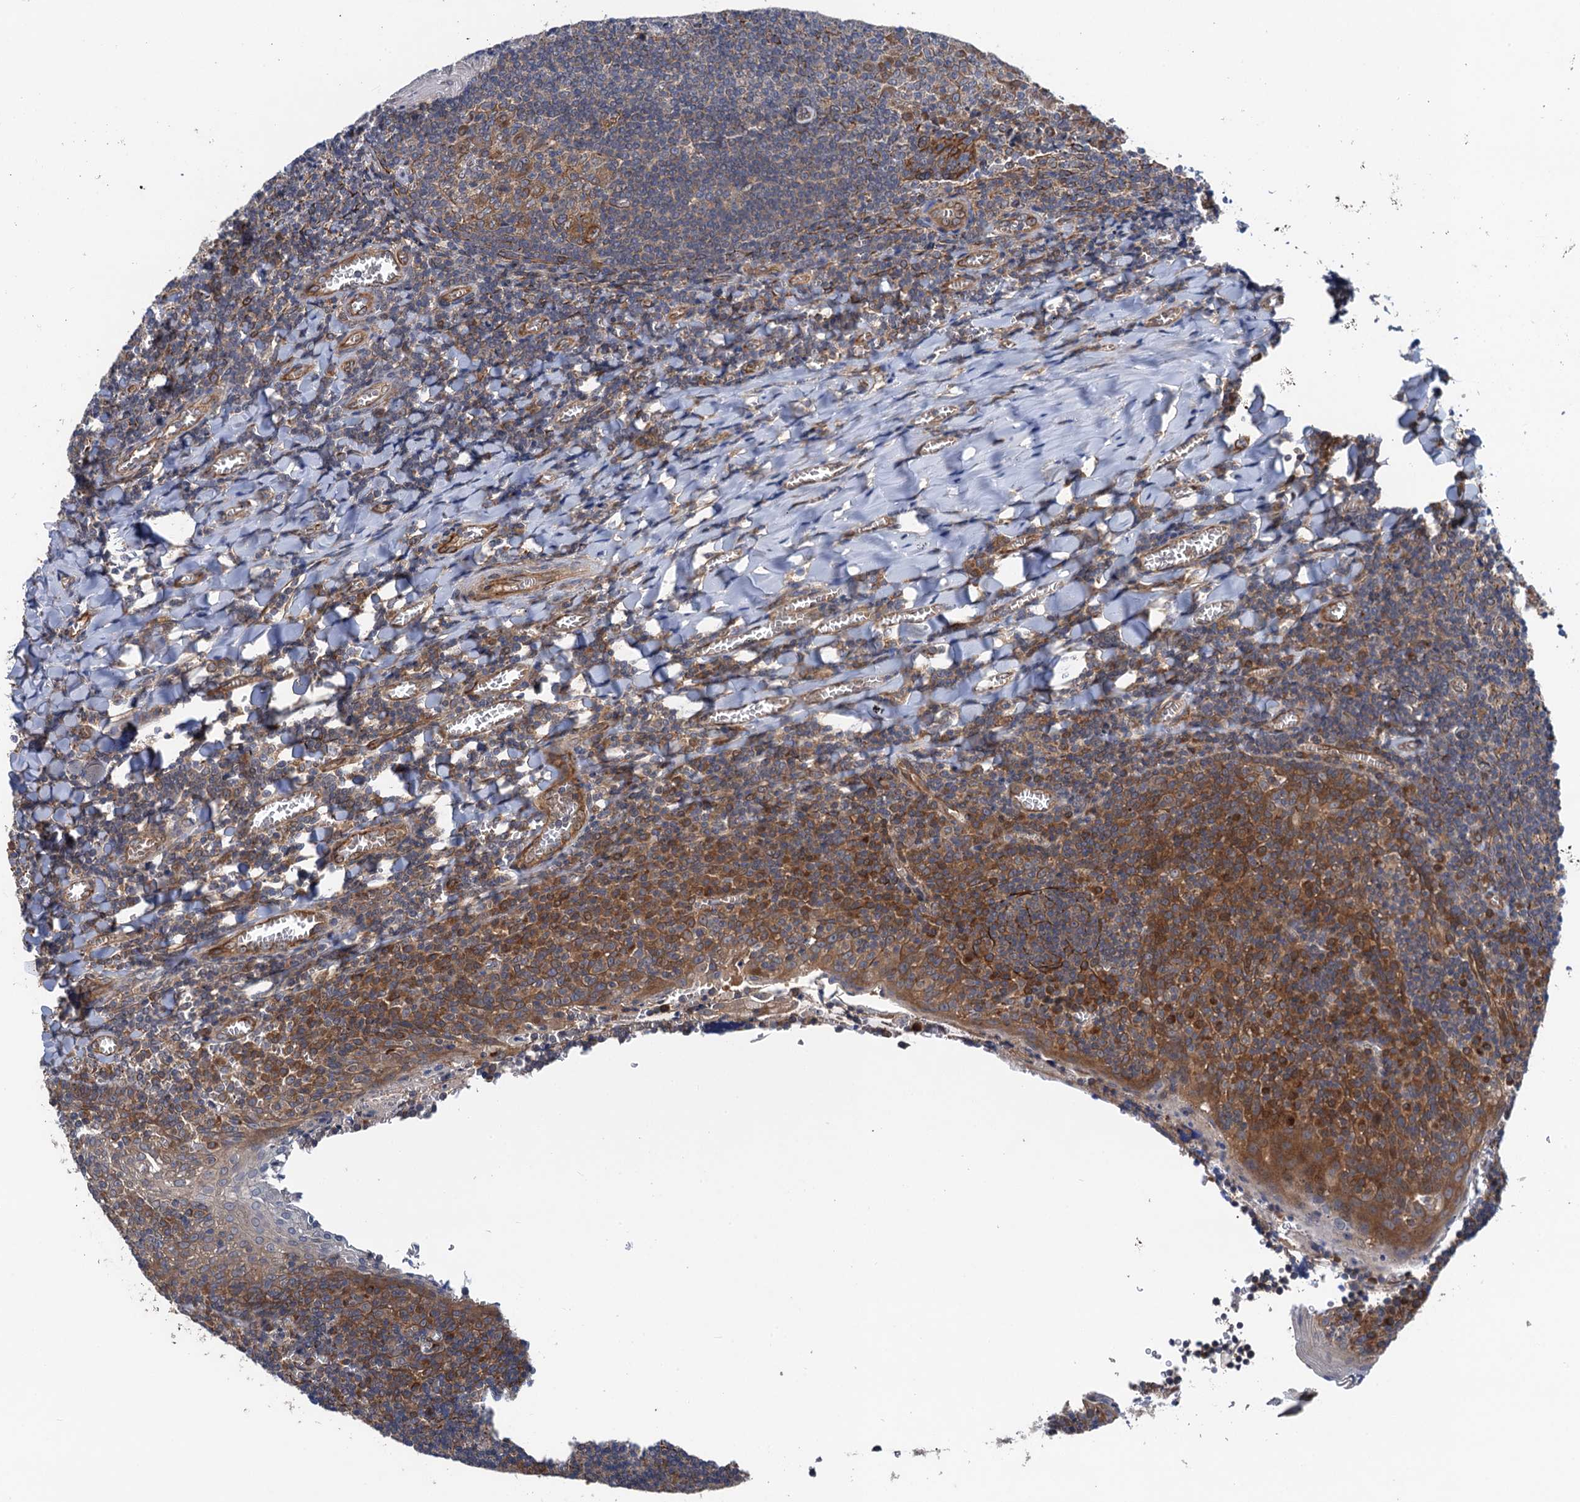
{"staining": {"intensity": "moderate", "quantity": "25%-75%", "location": "cytoplasmic/membranous"}, "tissue": "tonsil", "cell_type": "Germinal center cells", "image_type": "normal", "snomed": [{"axis": "morphology", "description": "Normal tissue, NOS"}, {"axis": "topography", "description": "Tonsil"}], "caption": "Immunohistochemical staining of normal human tonsil exhibits moderate cytoplasmic/membranous protein positivity in approximately 25%-75% of germinal center cells. (IHC, brightfield microscopy, high magnification).", "gene": "PJA2", "patient": {"sex": "male", "age": 27}}